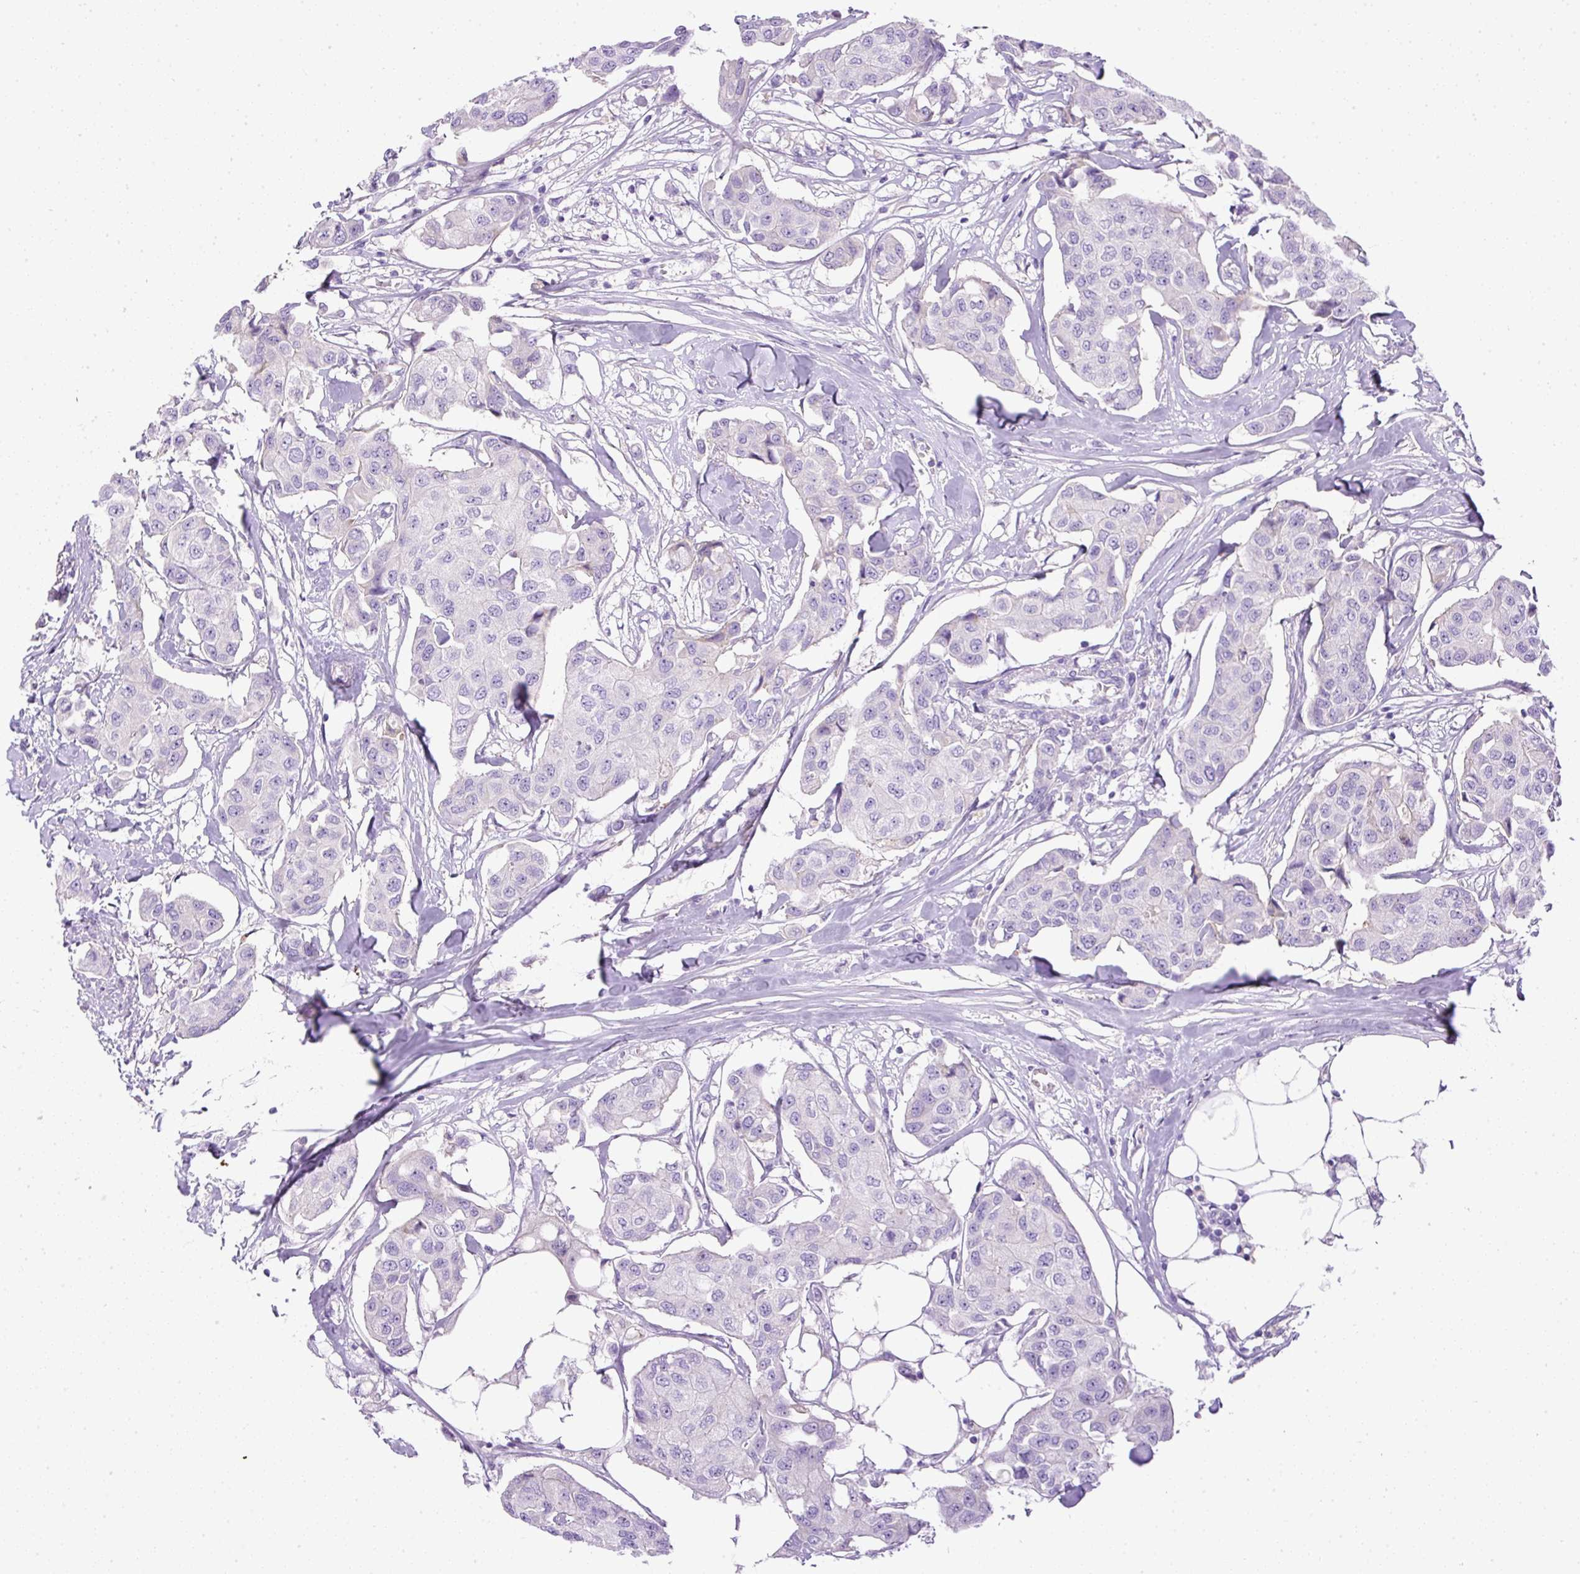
{"staining": {"intensity": "negative", "quantity": "none", "location": "none"}, "tissue": "breast cancer", "cell_type": "Tumor cells", "image_type": "cancer", "snomed": [{"axis": "morphology", "description": "Duct carcinoma"}, {"axis": "topography", "description": "Breast"}, {"axis": "topography", "description": "Lymph node"}], "caption": "The image demonstrates no significant staining in tumor cells of breast cancer (invasive ductal carcinoma).", "gene": "DAPK1", "patient": {"sex": "female", "age": 80}}